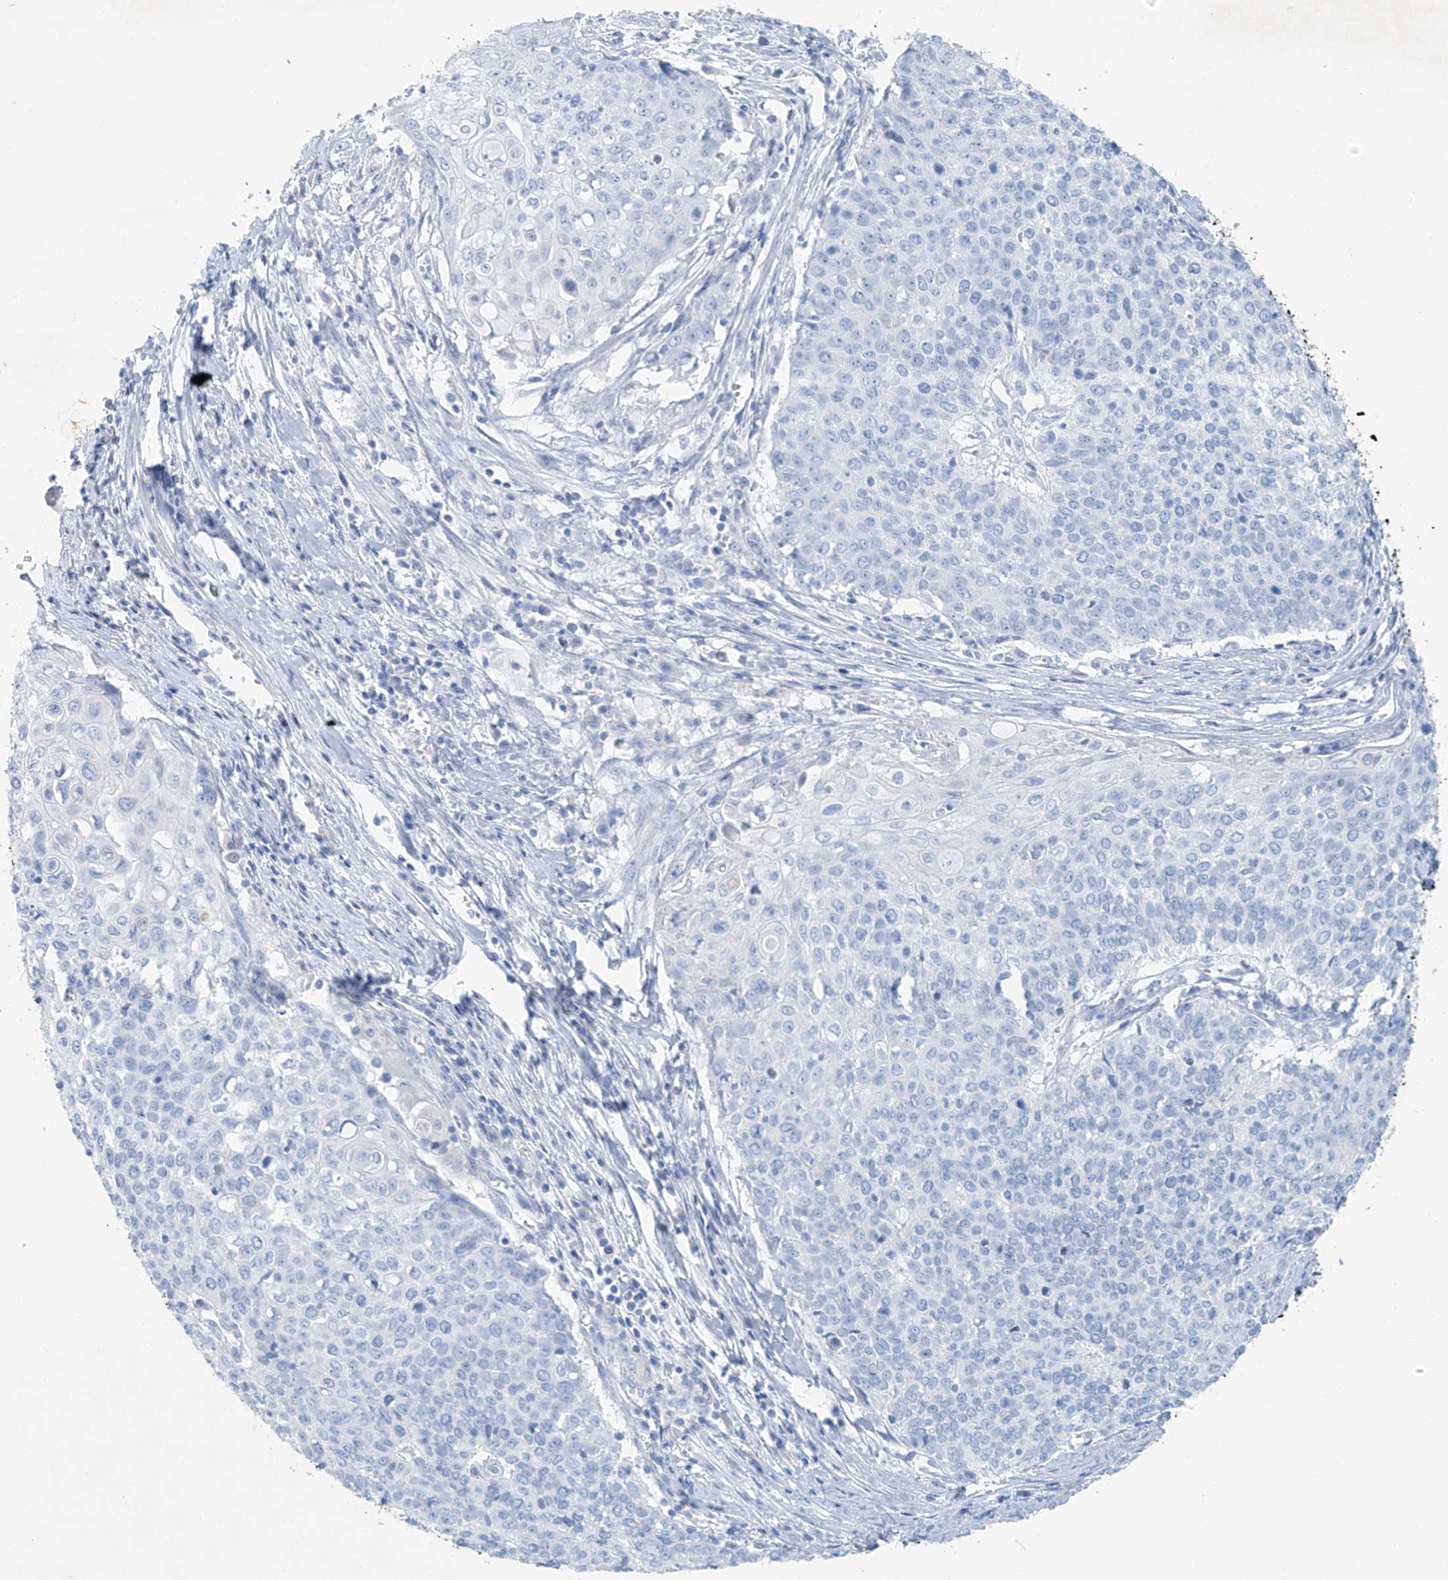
{"staining": {"intensity": "negative", "quantity": "none", "location": "none"}, "tissue": "cervical cancer", "cell_type": "Tumor cells", "image_type": "cancer", "snomed": [{"axis": "morphology", "description": "Squamous cell carcinoma, NOS"}, {"axis": "topography", "description": "Cervix"}], "caption": "Immunohistochemical staining of cervical squamous cell carcinoma shows no significant positivity in tumor cells. Nuclei are stained in blue.", "gene": "C1orf87", "patient": {"sex": "female", "age": 39}}